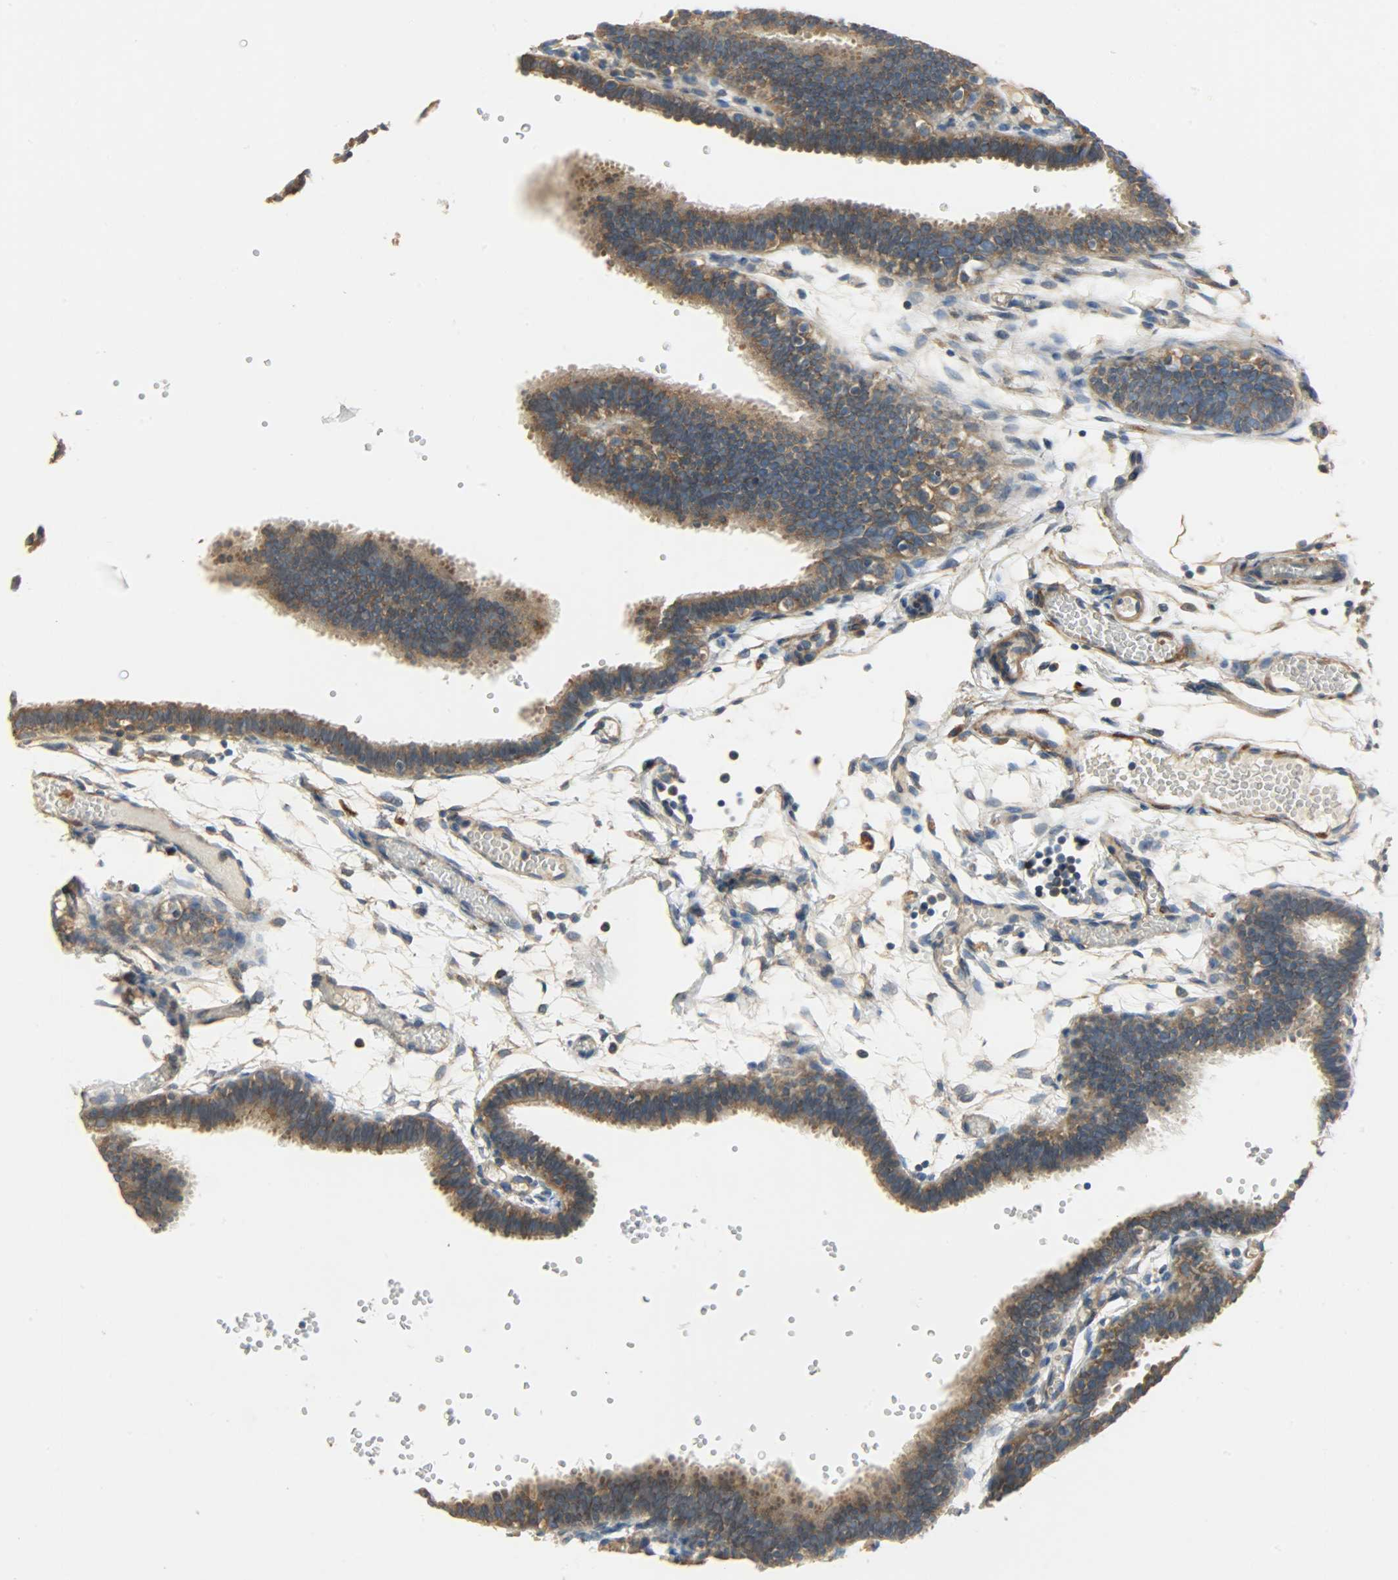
{"staining": {"intensity": "strong", "quantity": ">75%", "location": "cytoplasmic/membranous"}, "tissue": "fallopian tube", "cell_type": "Glandular cells", "image_type": "normal", "snomed": [{"axis": "morphology", "description": "Normal tissue, NOS"}, {"axis": "topography", "description": "Fallopian tube"}], "caption": "Immunohistochemical staining of benign fallopian tube demonstrates >75% levels of strong cytoplasmic/membranous protein positivity in about >75% of glandular cells.", "gene": "C1orf198", "patient": {"sex": "female", "age": 29}}